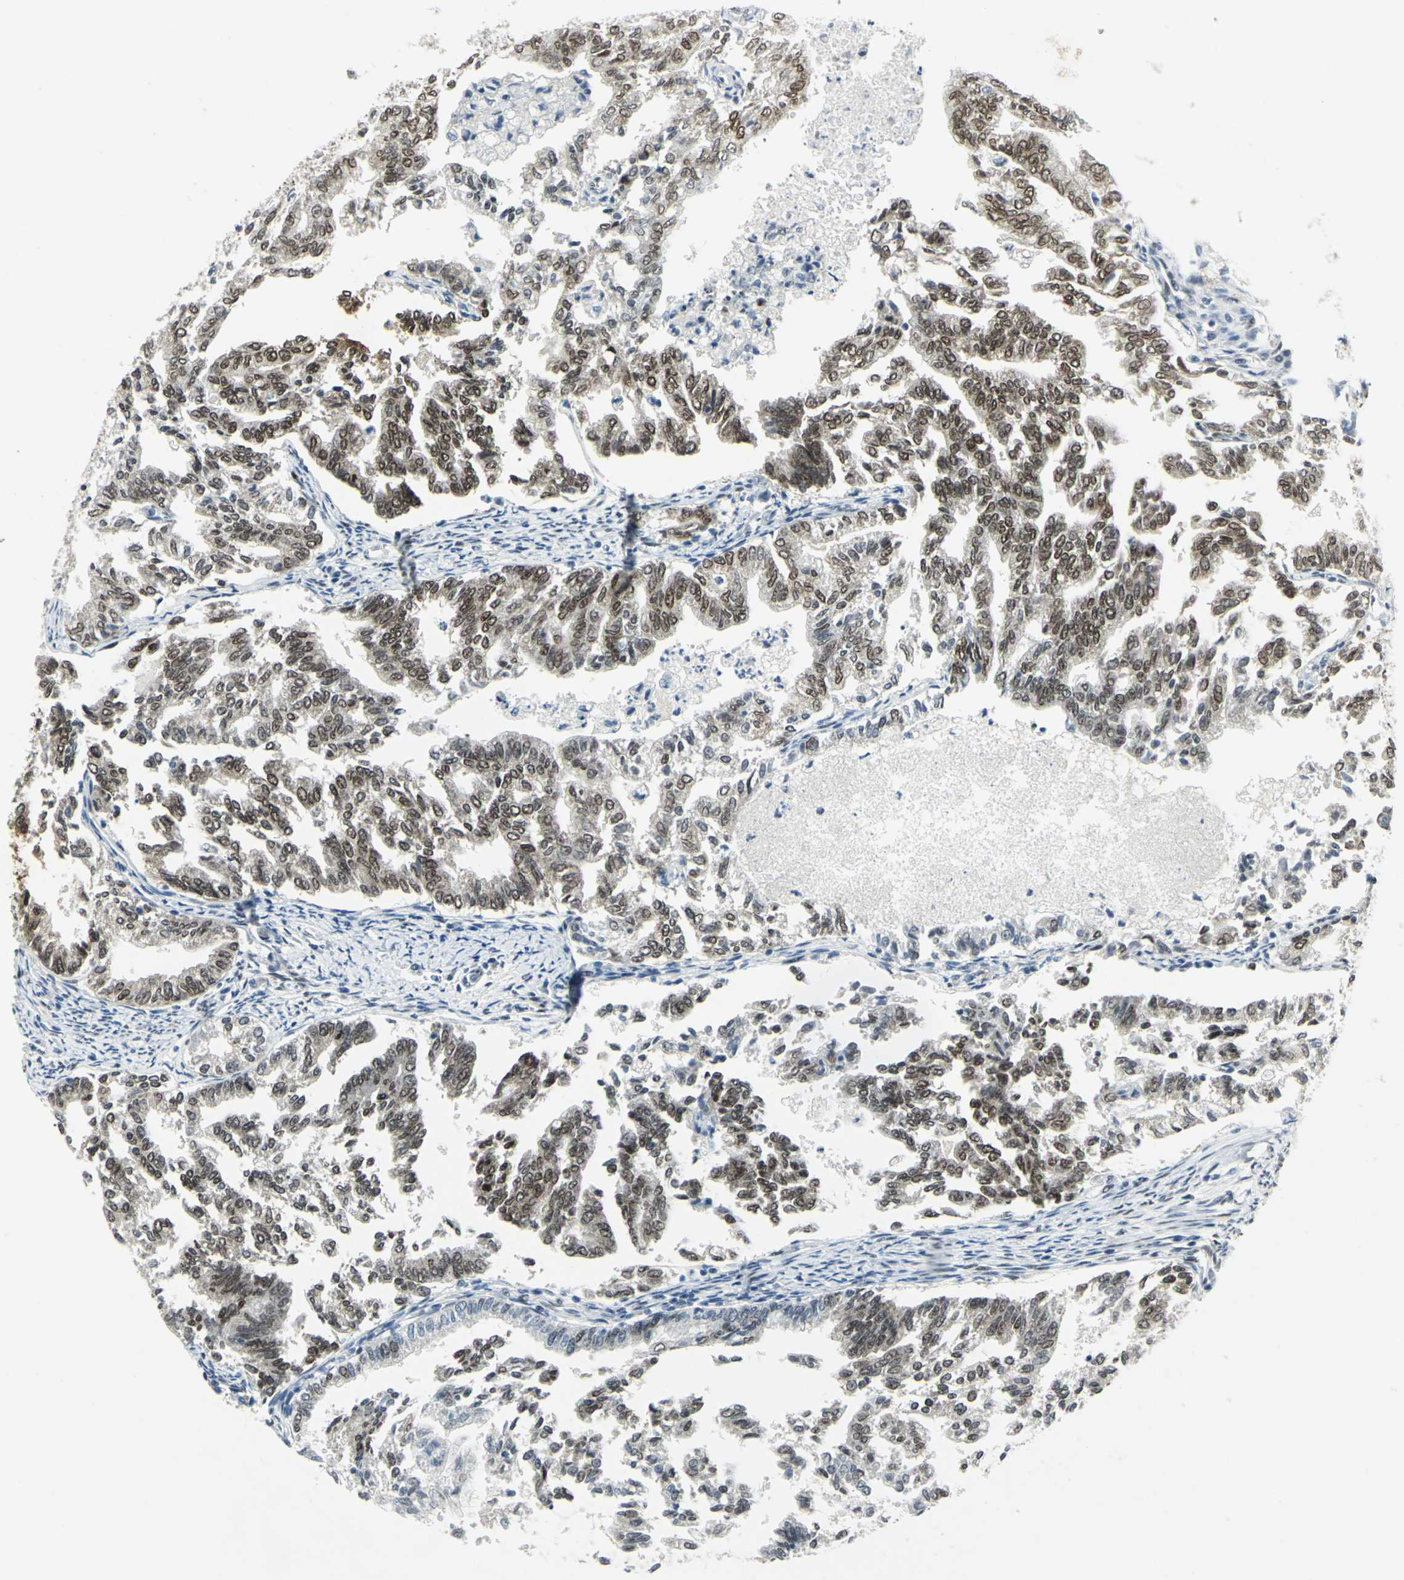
{"staining": {"intensity": "moderate", "quantity": ">75%", "location": "nuclear"}, "tissue": "endometrial cancer", "cell_type": "Tumor cells", "image_type": "cancer", "snomed": [{"axis": "morphology", "description": "Adenocarcinoma, NOS"}, {"axis": "topography", "description": "Endometrium"}], "caption": "This is a micrograph of immunohistochemistry (IHC) staining of endometrial adenocarcinoma, which shows moderate positivity in the nuclear of tumor cells.", "gene": "MEIS2", "patient": {"sex": "female", "age": 79}}